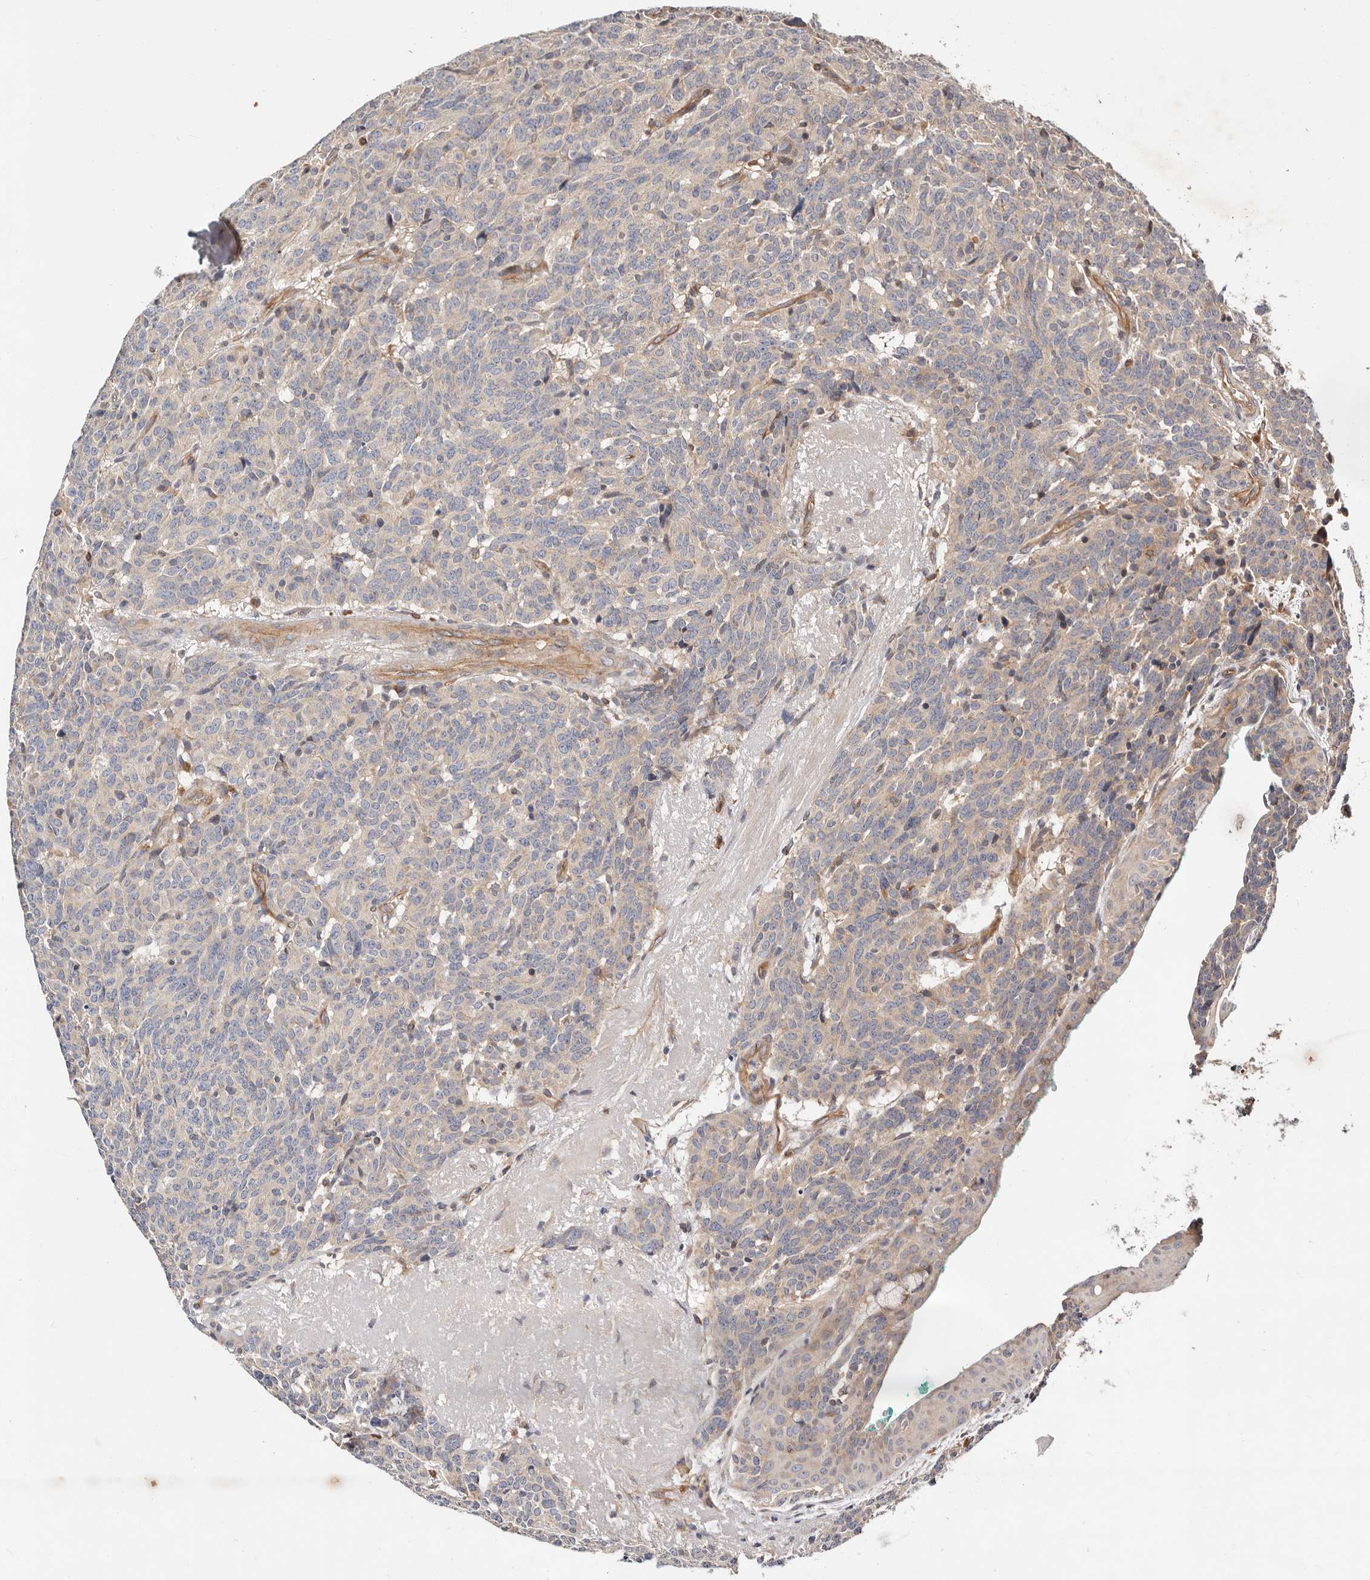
{"staining": {"intensity": "negative", "quantity": "none", "location": "none"}, "tissue": "carcinoid", "cell_type": "Tumor cells", "image_type": "cancer", "snomed": [{"axis": "morphology", "description": "Carcinoid, malignant, NOS"}, {"axis": "topography", "description": "Lung"}], "caption": "This micrograph is of carcinoid (malignant) stained with IHC to label a protein in brown with the nuclei are counter-stained blue. There is no staining in tumor cells.", "gene": "MACF1", "patient": {"sex": "female", "age": 46}}